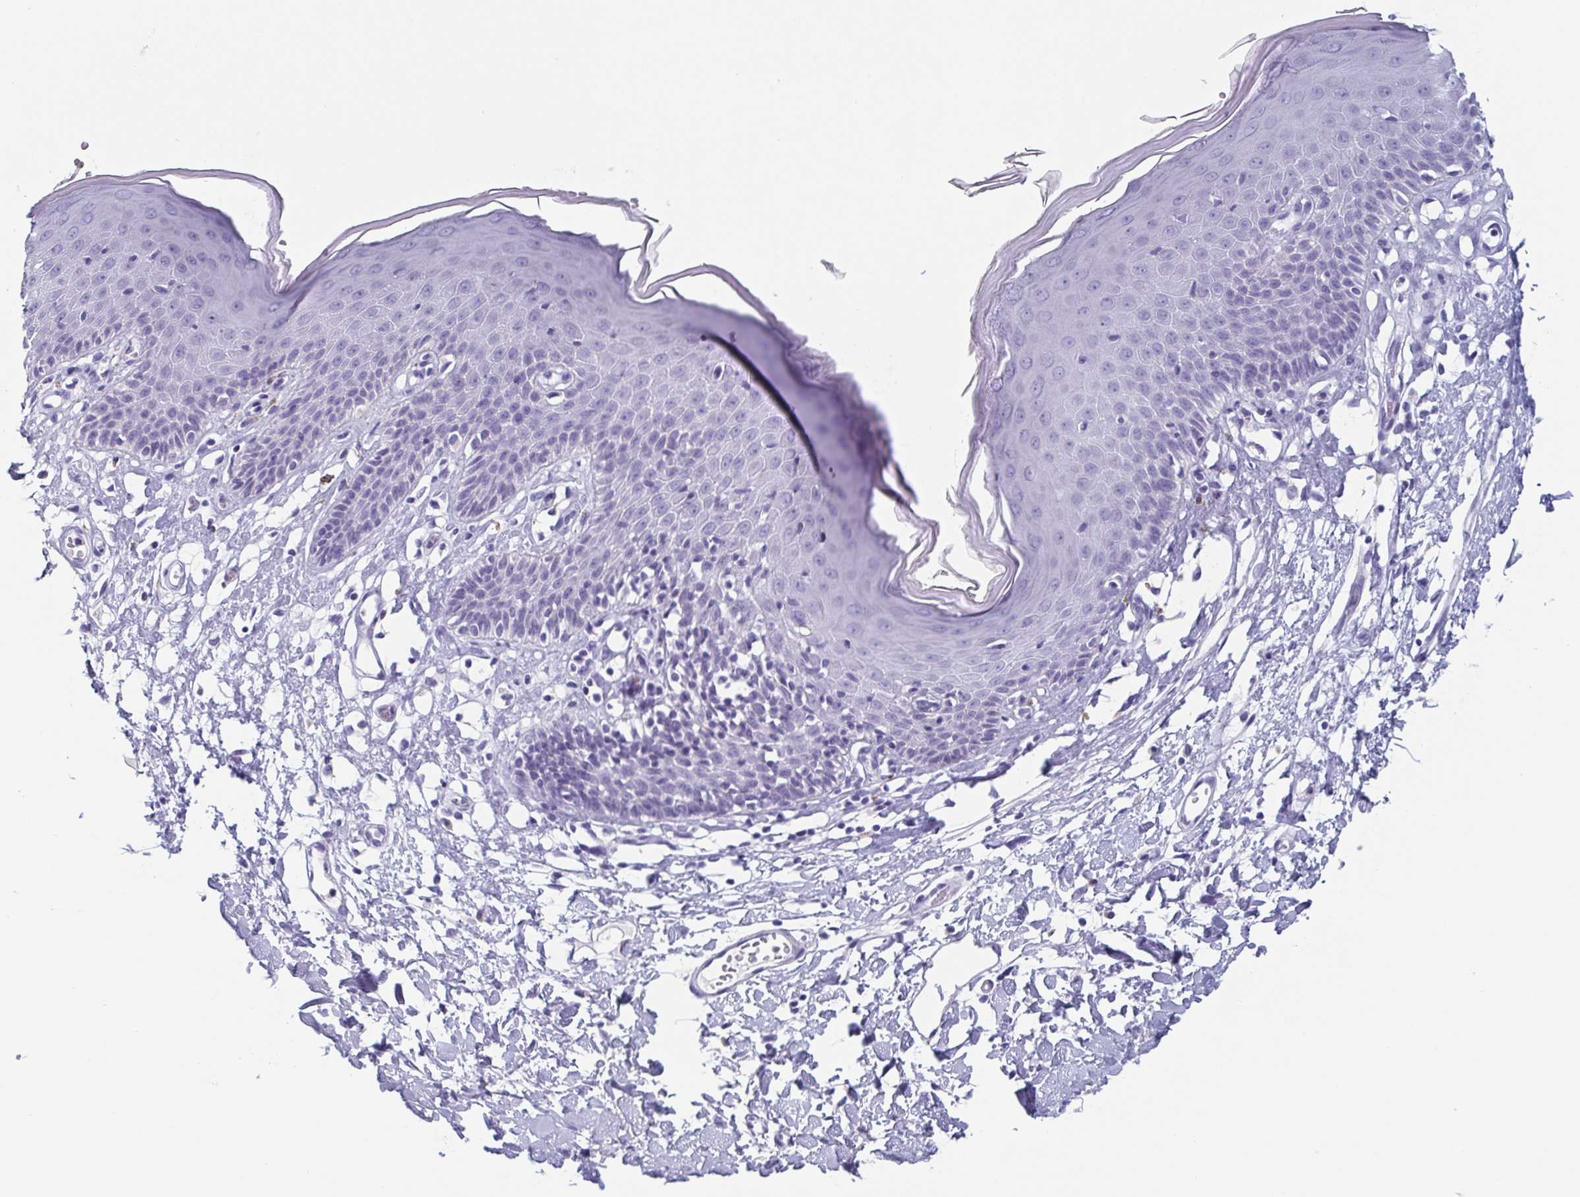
{"staining": {"intensity": "weak", "quantity": "<25%", "location": "cytoplasmic/membranous"}, "tissue": "skin", "cell_type": "Epidermal cells", "image_type": "normal", "snomed": [{"axis": "morphology", "description": "Normal tissue, NOS"}, {"axis": "topography", "description": "Vulva"}], "caption": "This is a photomicrograph of immunohistochemistry staining of benign skin, which shows no positivity in epidermal cells.", "gene": "LYRM2", "patient": {"sex": "female", "age": 68}}